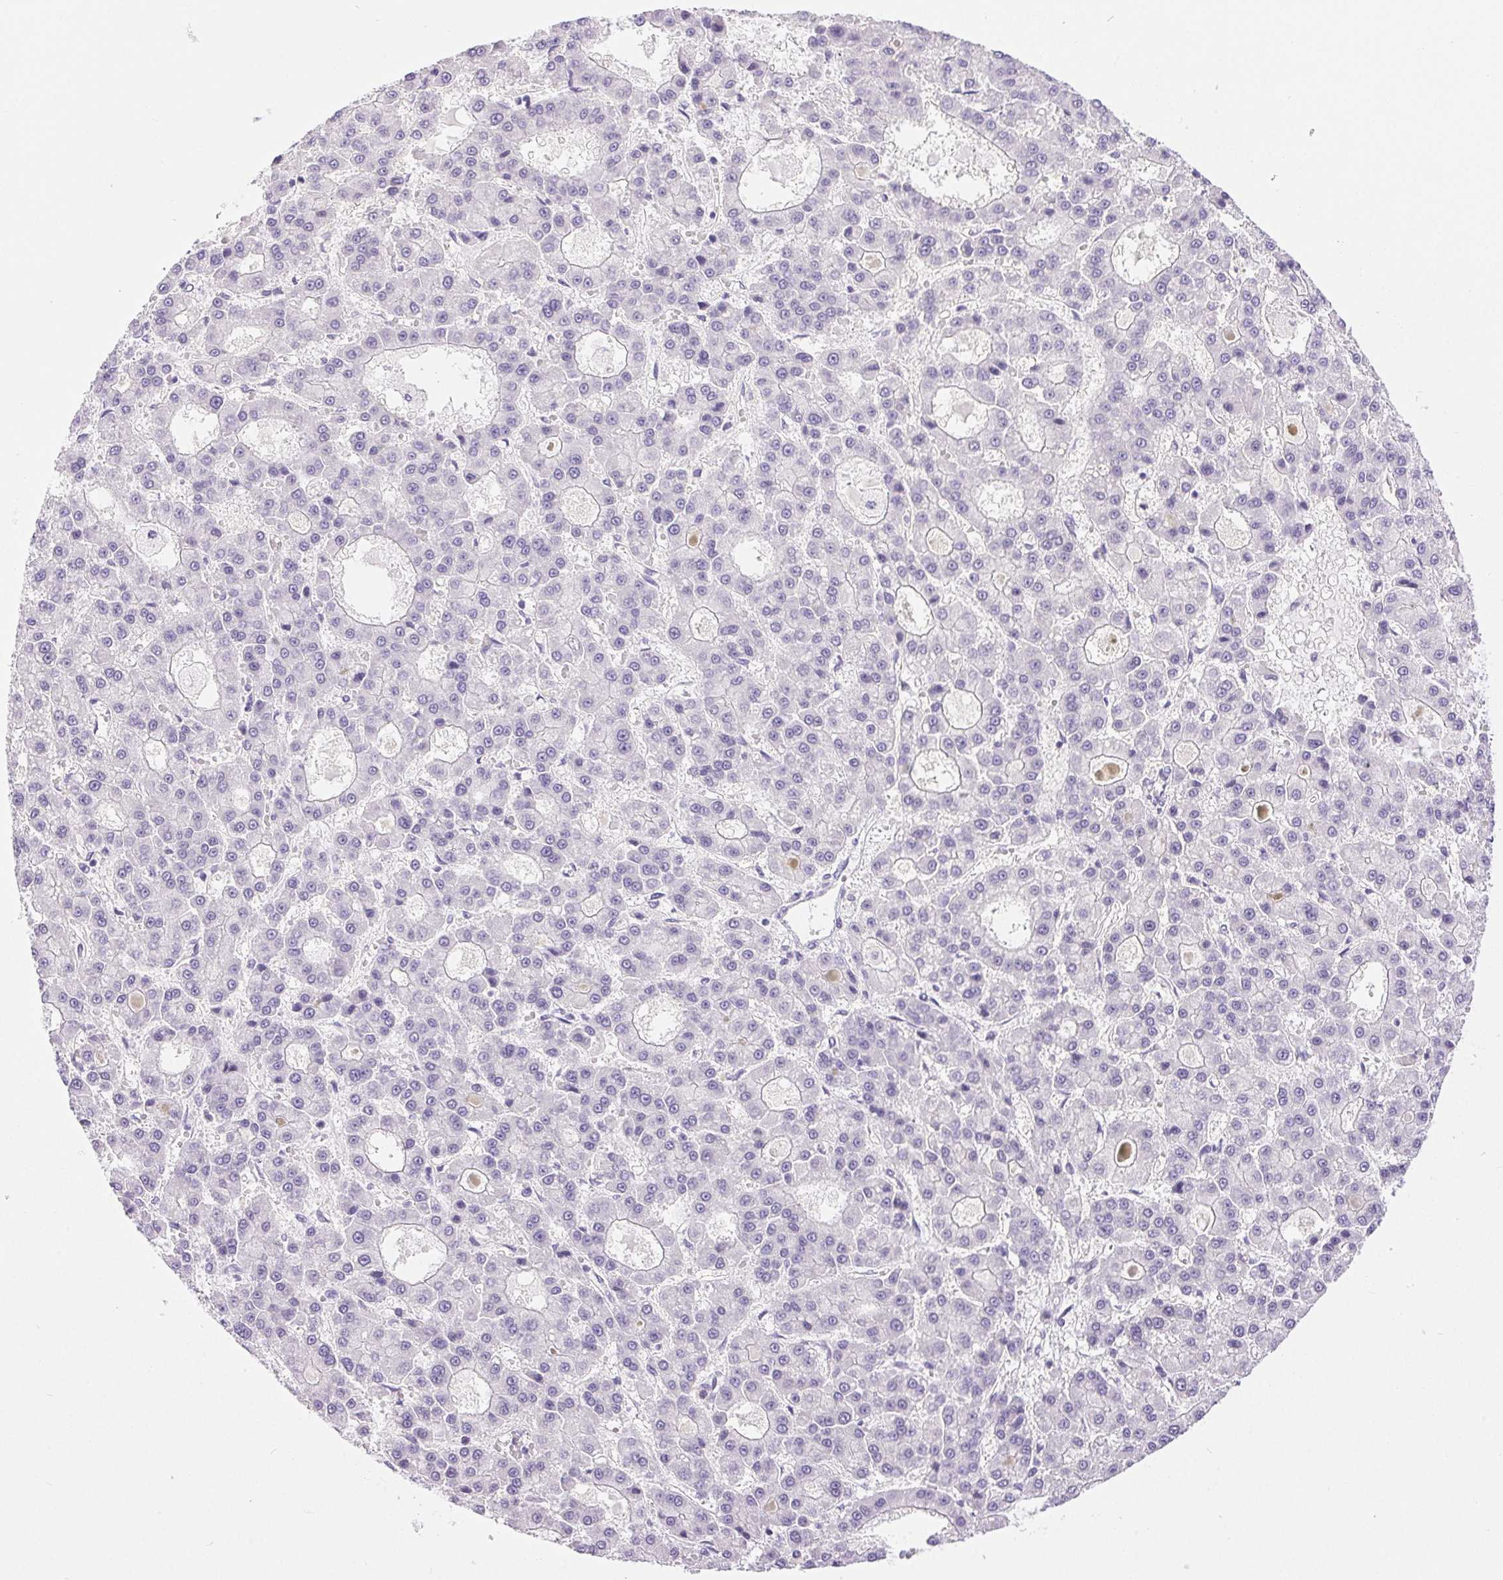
{"staining": {"intensity": "negative", "quantity": "none", "location": "none"}, "tissue": "liver cancer", "cell_type": "Tumor cells", "image_type": "cancer", "snomed": [{"axis": "morphology", "description": "Carcinoma, Hepatocellular, NOS"}, {"axis": "topography", "description": "Liver"}], "caption": "The photomicrograph displays no significant positivity in tumor cells of hepatocellular carcinoma (liver). (DAB (3,3'-diaminobenzidine) IHC, high magnification).", "gene": "XDH", "patient": {"sex": "male", "age": 70}}